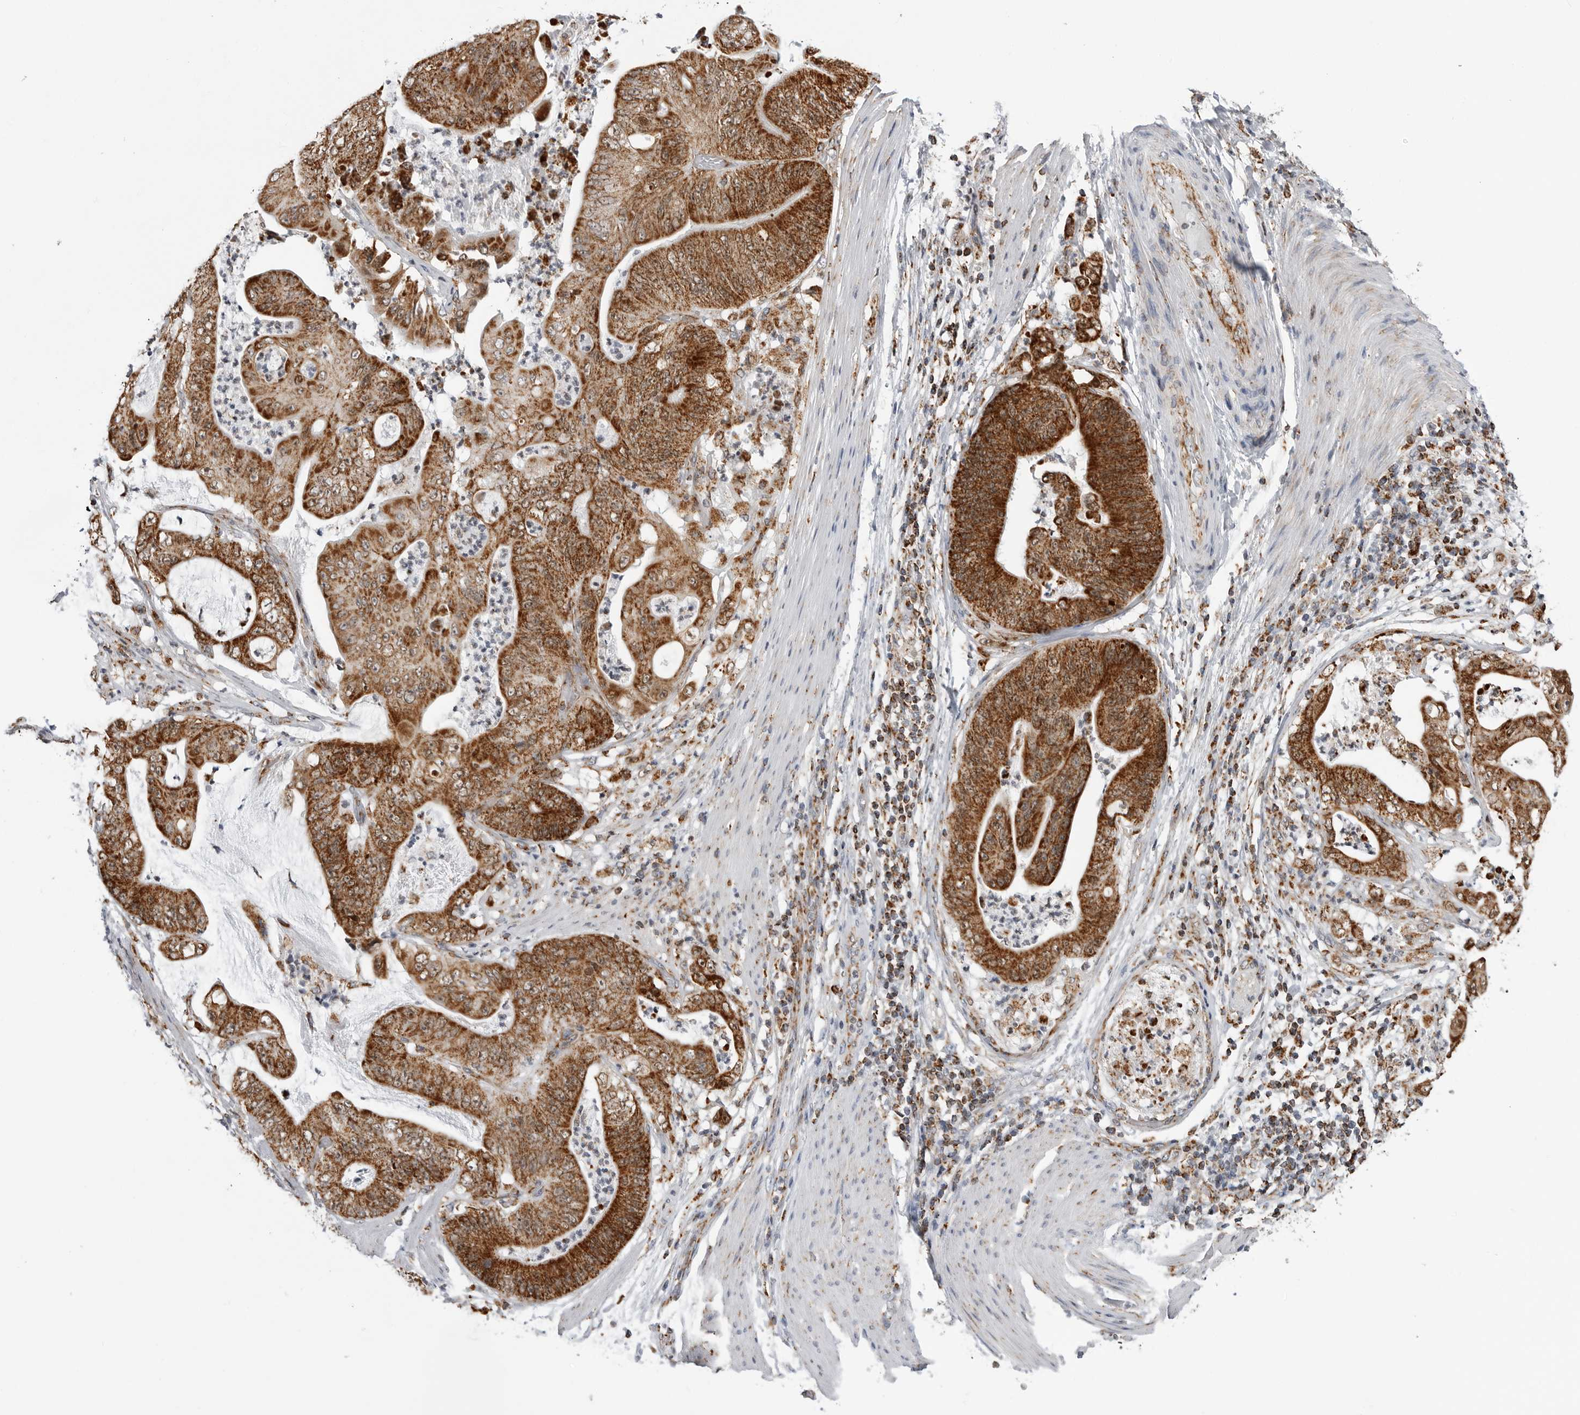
{"staining": {"intensity": "strong", "quantity": ">75%", "location": "cytoplasmic/membranous"}, "tissue": "stomach cancer", "cell_type": "Tumor cells", "image_type": "cancer", "snomed": [{"axis": "morphology", "description": "Adenocarcinoma, NOS"}, {"axis": "topography", "description": "Stomach"}], "caption": "There is high levels of strong cytoplasmic/membranous staining in tumor cells of stomach cancer, as demonstrated by immunohistochemical staining (brown color).", "gene": "COX5A", "patient": {"sex": "female", "age": 73}}